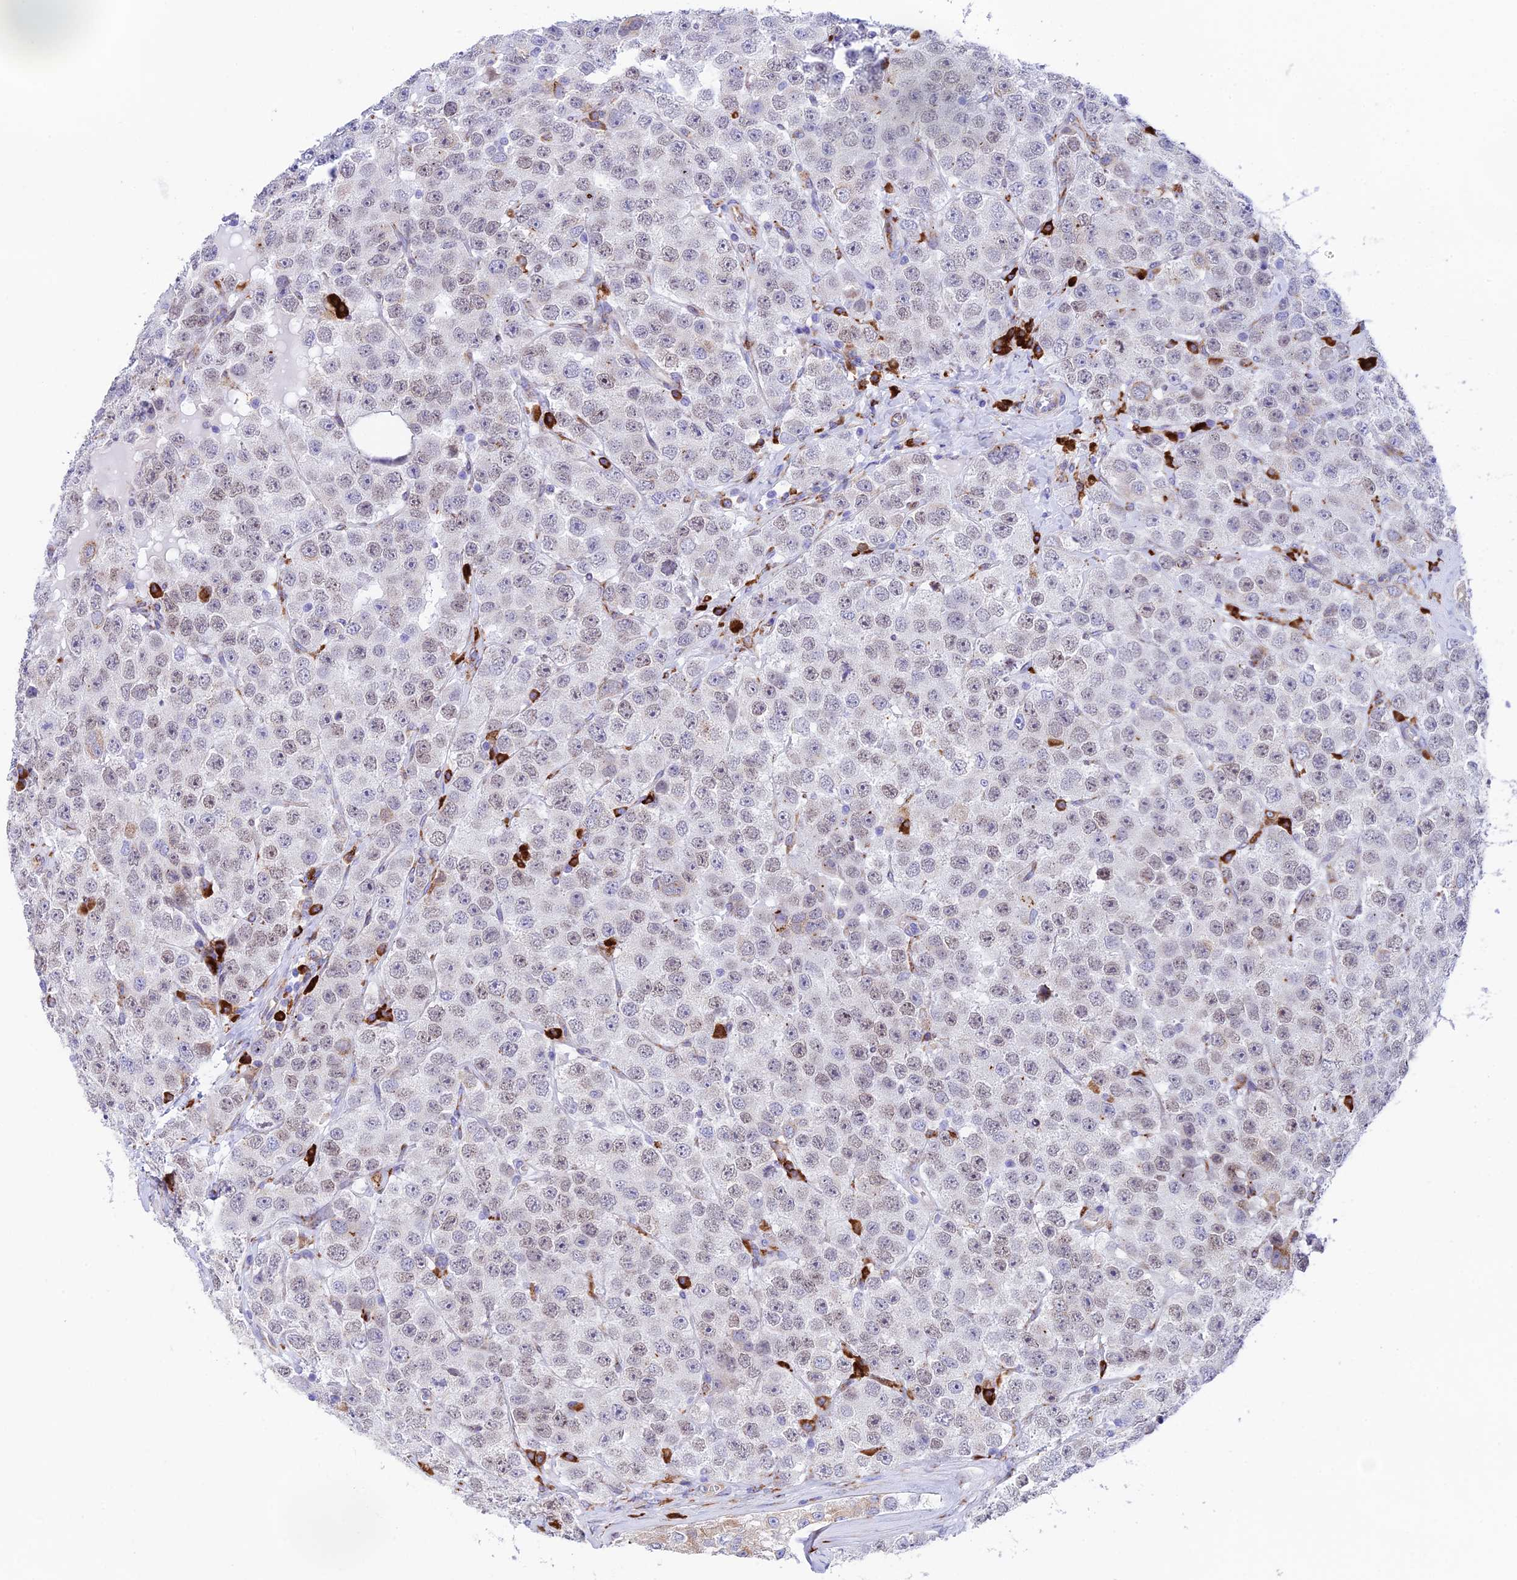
{"staining": {"intensity": "negative", "quantity": "none", "location": "none"}, "tissue": "testis cancer", "cell_type": "Tumor cells", "image_type": "cancer", "snomed": [{"axis": "morphology", "description": "Seminoma, NOS"}, {"axis": "topography", "description": "Testis"}], "caption": "Immunohistochemistry of human testis seminoma demonstrates no expression in tumor cells. (Stains: DAB IHC with hematoxylin counter stain, Microscopy: brightfield microscopy at high magnification).", "gene": "TUBGCP6", "patient": {"sex": "male", "age": 28}}